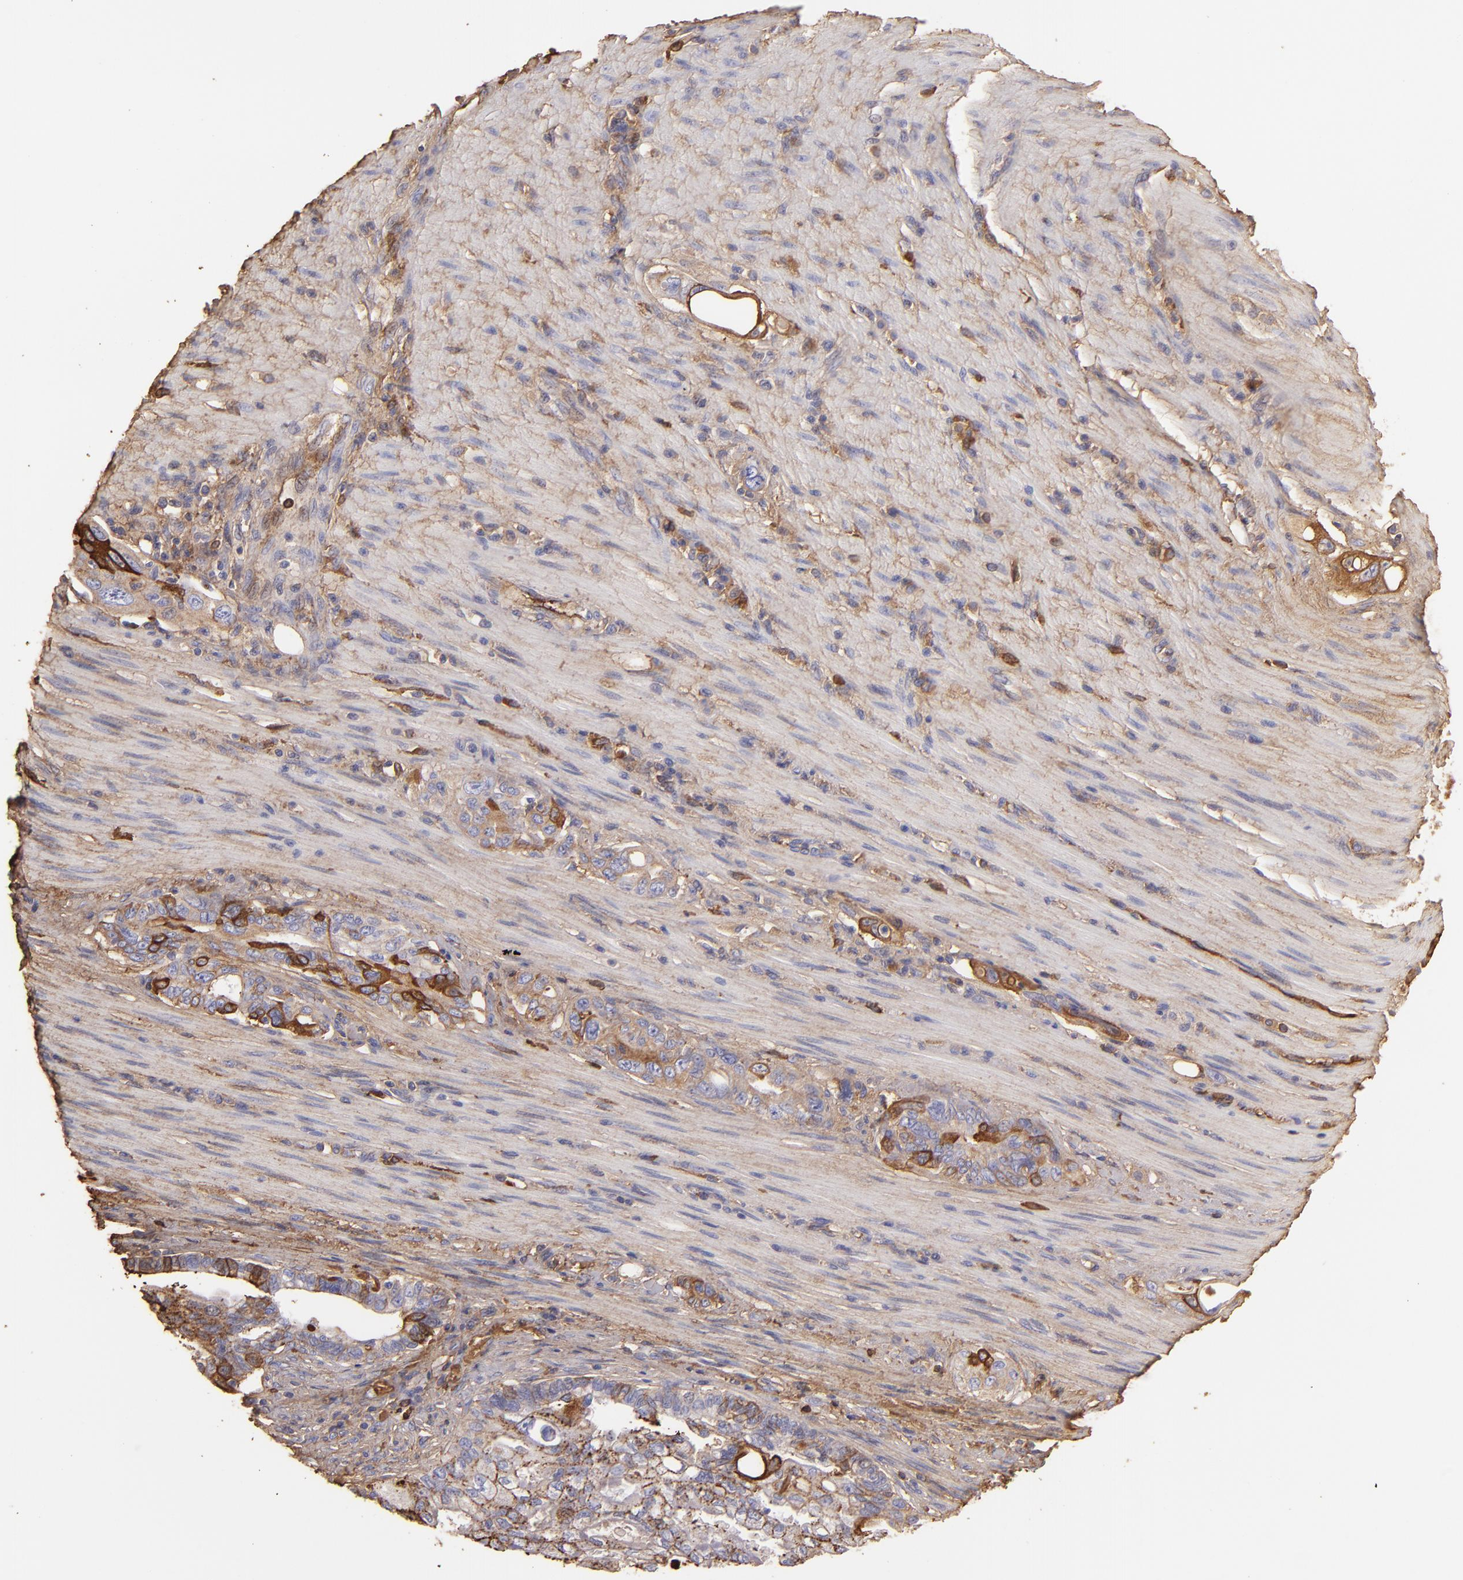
{"staining": {"intensity": "moderate", "quantity": "<25%", "location": "cytoplasmic/membranous"}, "tissue": "pancreatic cancer", "cell_type": "Tumor cells", "image_type": "cancer", "snomed": [{"axis": "morphology", "description": "Normal tissue, NOS"}, {"axis": "topography", "description": "Pancreas"}], "caption": "This histopathology image shows immunohistochemistry staining of human pancreatic cancer, with low moderate cytoplasmic/membranous expression in about <25% of tumor cells.", "gene": "FGB", "patient": {"sex": "male", "age": 42}}